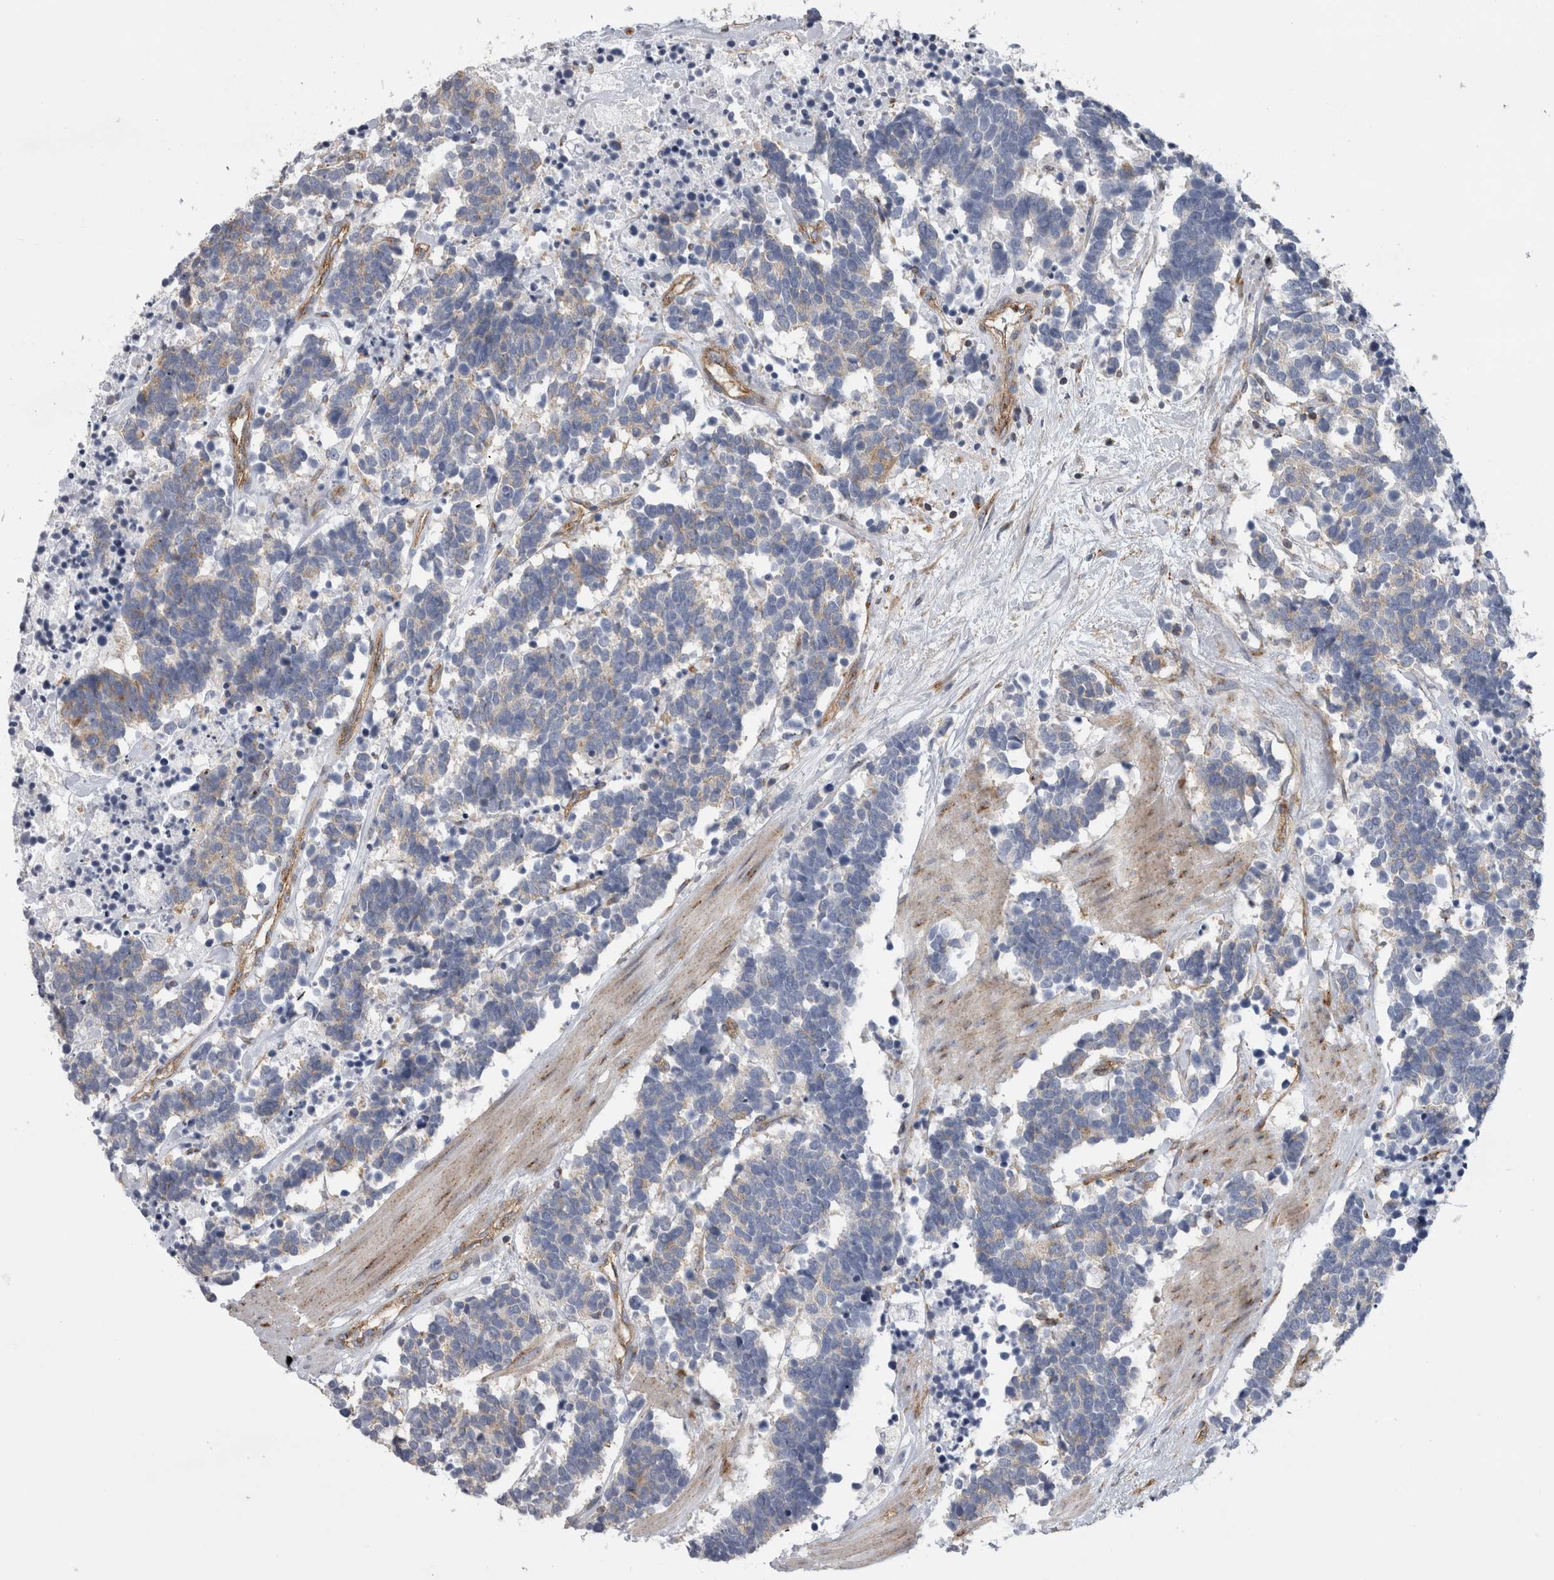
{"staining": {"intensity": "negative", "quantity": "none", "location": "none"}, "tissue": "carcinoid", "cell_type": "Tumor cells", "image_type": "cancer", "snomed": [{"axis": "morphology", "description": "Carcinoma, NOS"}, {"axis": "morphology", "description": "Carcinoid, malignant, NOS"}, {"axis": "topography", "description": "Urinary bladder"}], "caption": "Immunohistochemical staining of carcinoid displays no significant staining in tumor cells.", "gene": "ATXN3", "patient": {"sex": "male", "age": 57}}